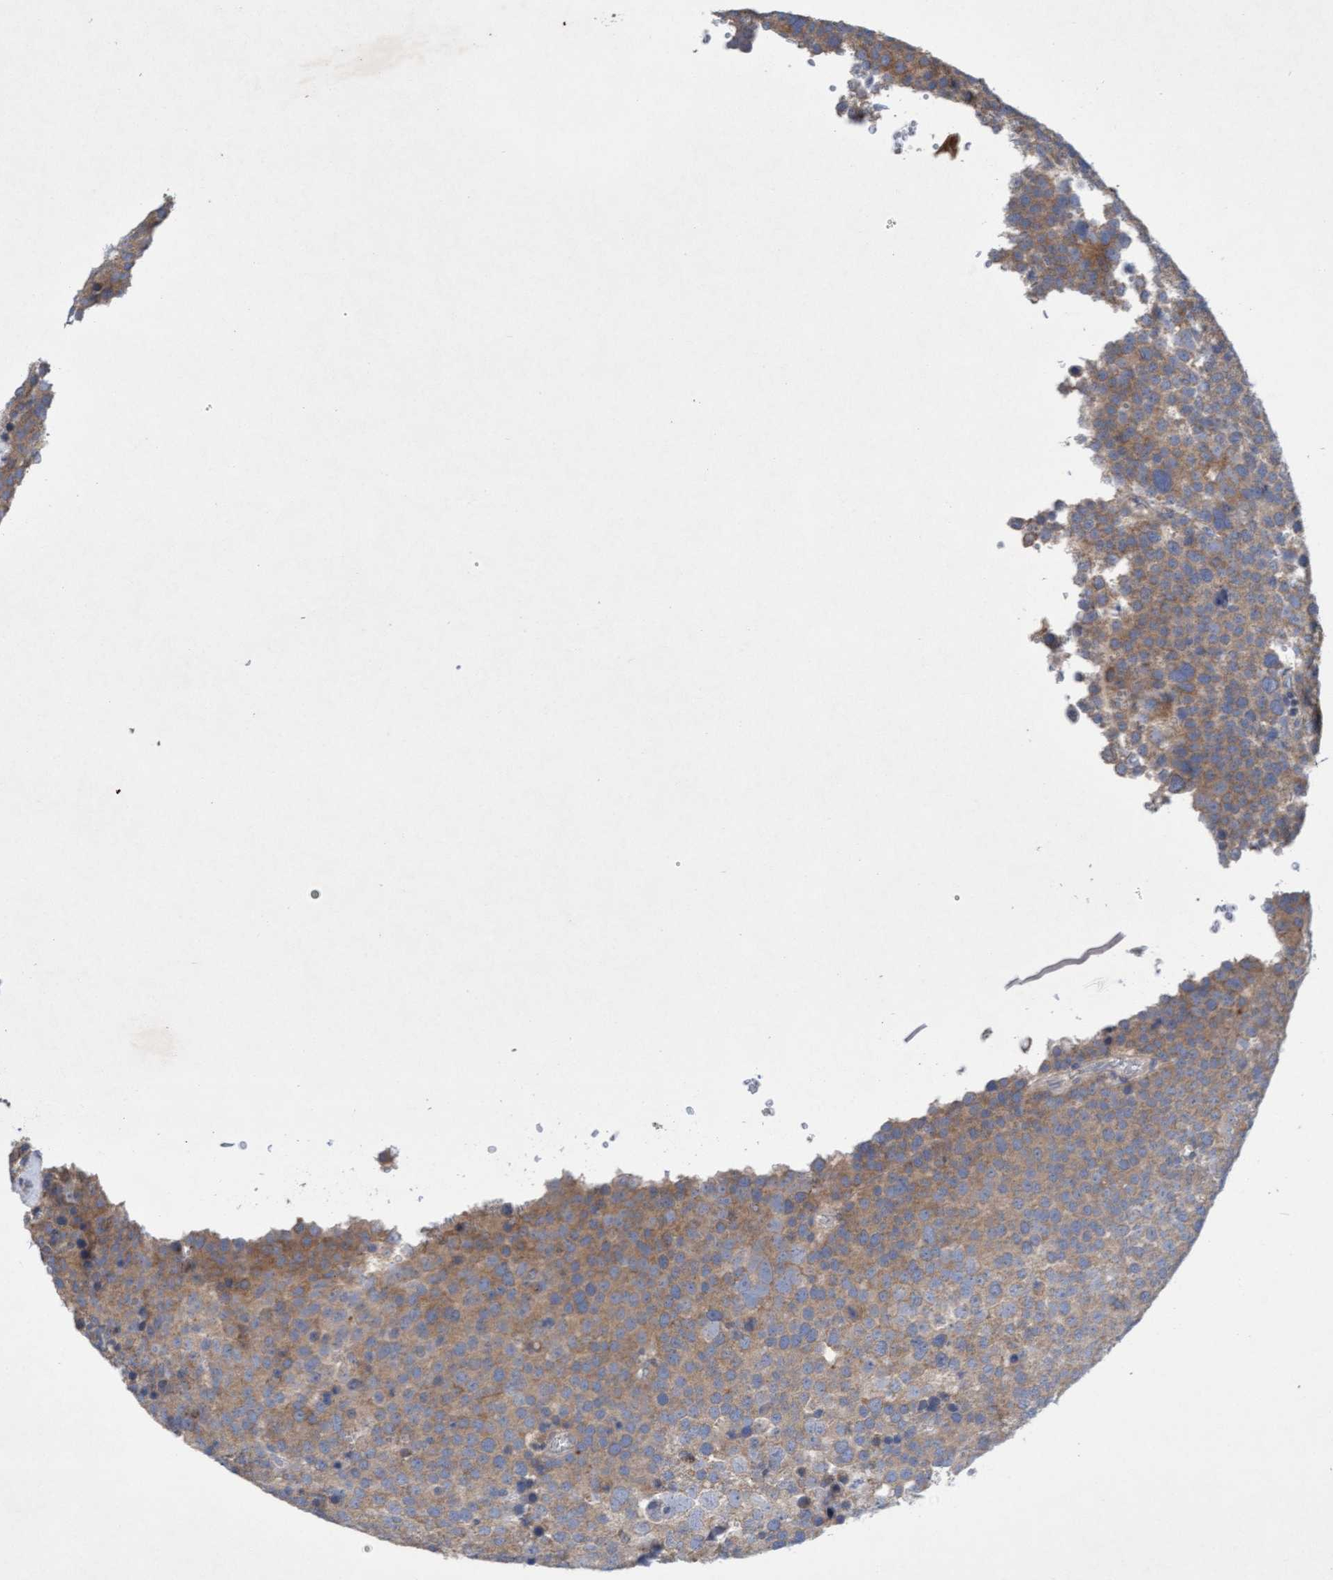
{"staining": {"intensity": "moderate", "quantity": ">75%", "location": "cytoplasmic/membranous"}, "tissue": "testis cancer", "cell_type": "Tumor cells", "image_type": "cancer", "snomed": [{"axis": "morphology", "description": "Seminoma, NOS"}, {"axis": "topography", "description": "Testis"}], "caption": "Immunohistochemistry (IHC) of human testis seminoma shows medium levels of moderate cytoplasmic/membranous expression in about >75% of tumor cells.", "gene": "DDHD2", "patient": {"sex": "male", "age": 71}}